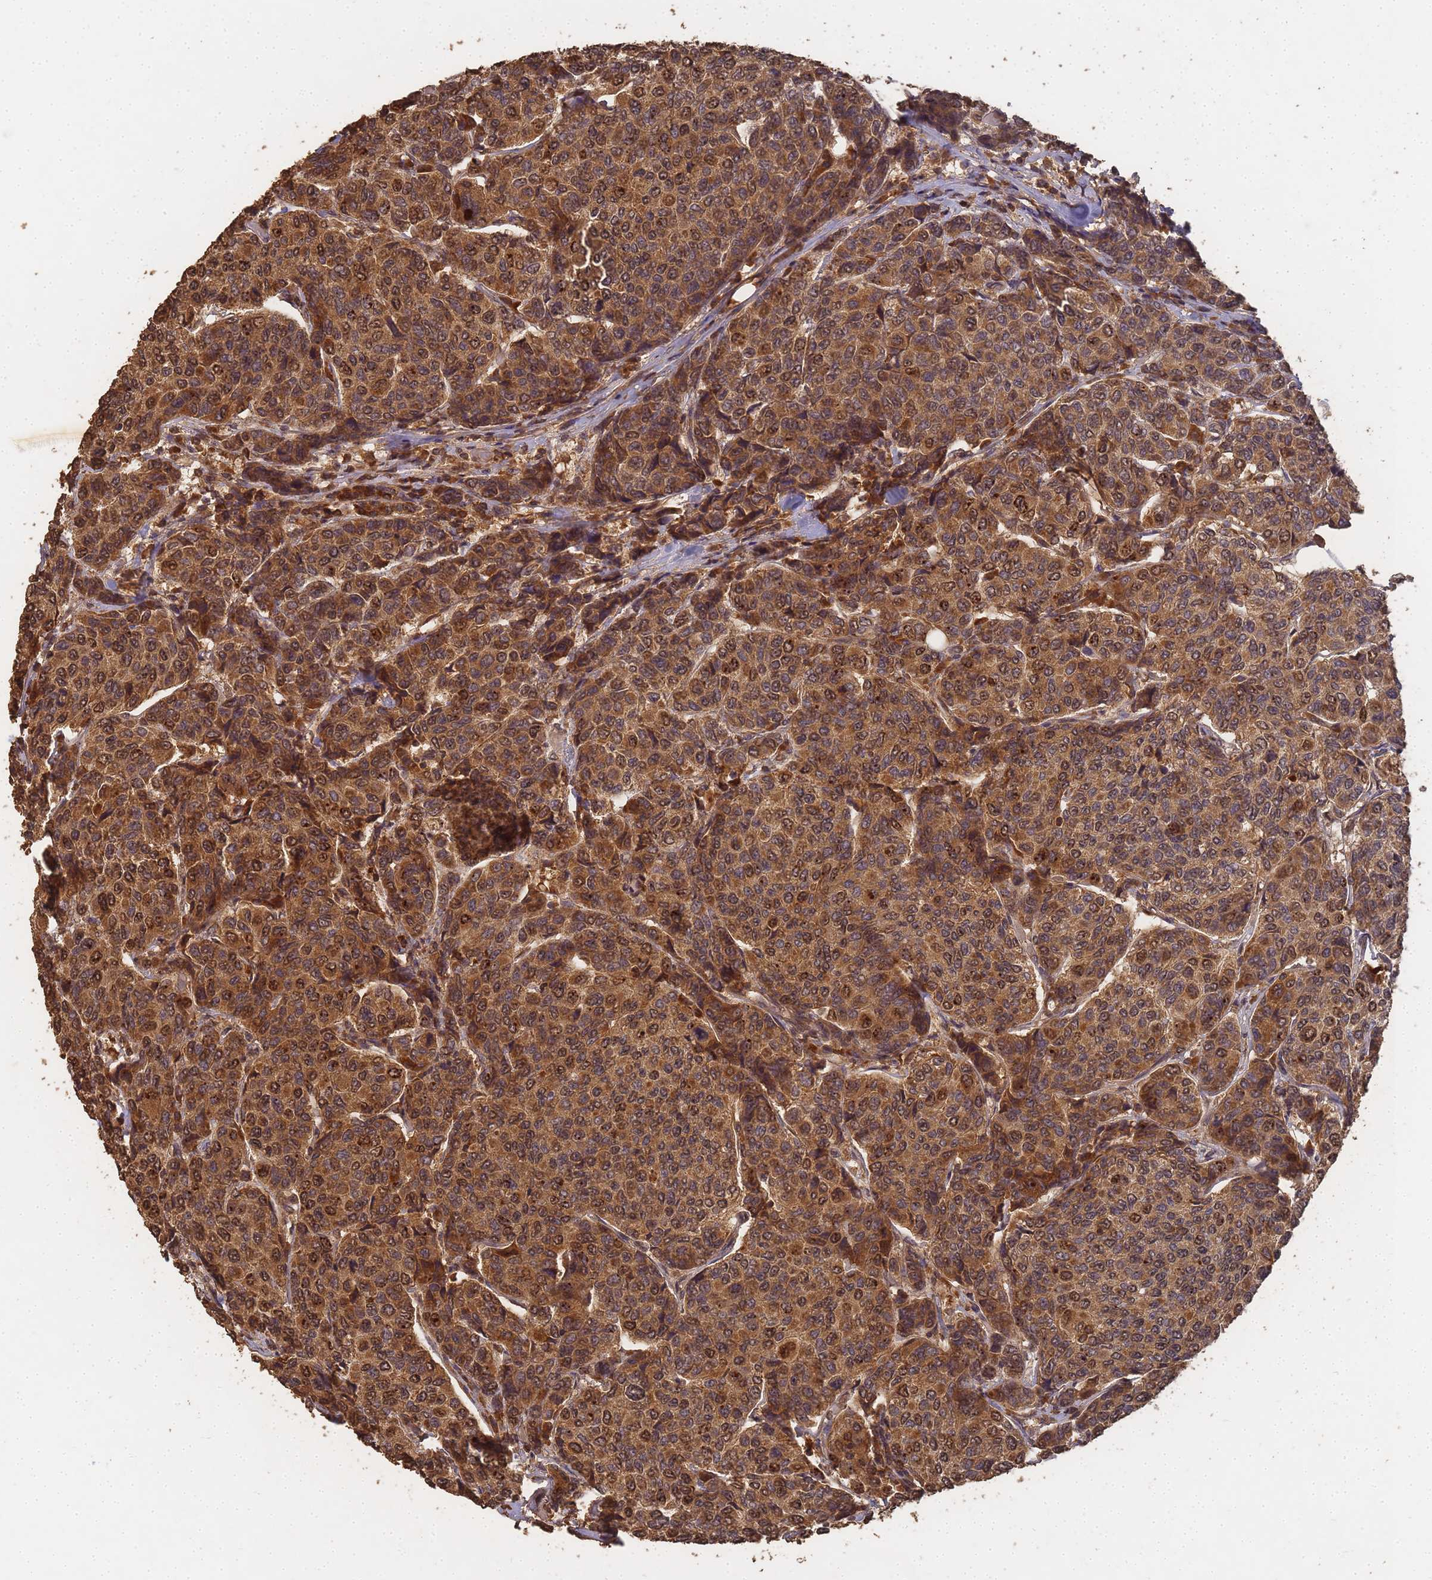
{"staining": {"intensity": "moderate", "quantity": ">75%", "location": "cytoplasmic/membranous,nuclear"}, "tissue": "breast cancer", "cell_type": "Tumor cells", "image_type": "cancer", "snomed": [{"axis": "morphology", "description": "Duct carcinoma"}, {"axis": "topography", "description": "Breast"}], "caption": "Immunohistochemical staining of breast infiltrating ductal carcinoma reveals medium levels of moderate cytoplasmic/membranous and nuclear positivity in about >75% of tumor cells.", "gene": "ALKBH1", "patient": {"sex": "female", "age": 55}}